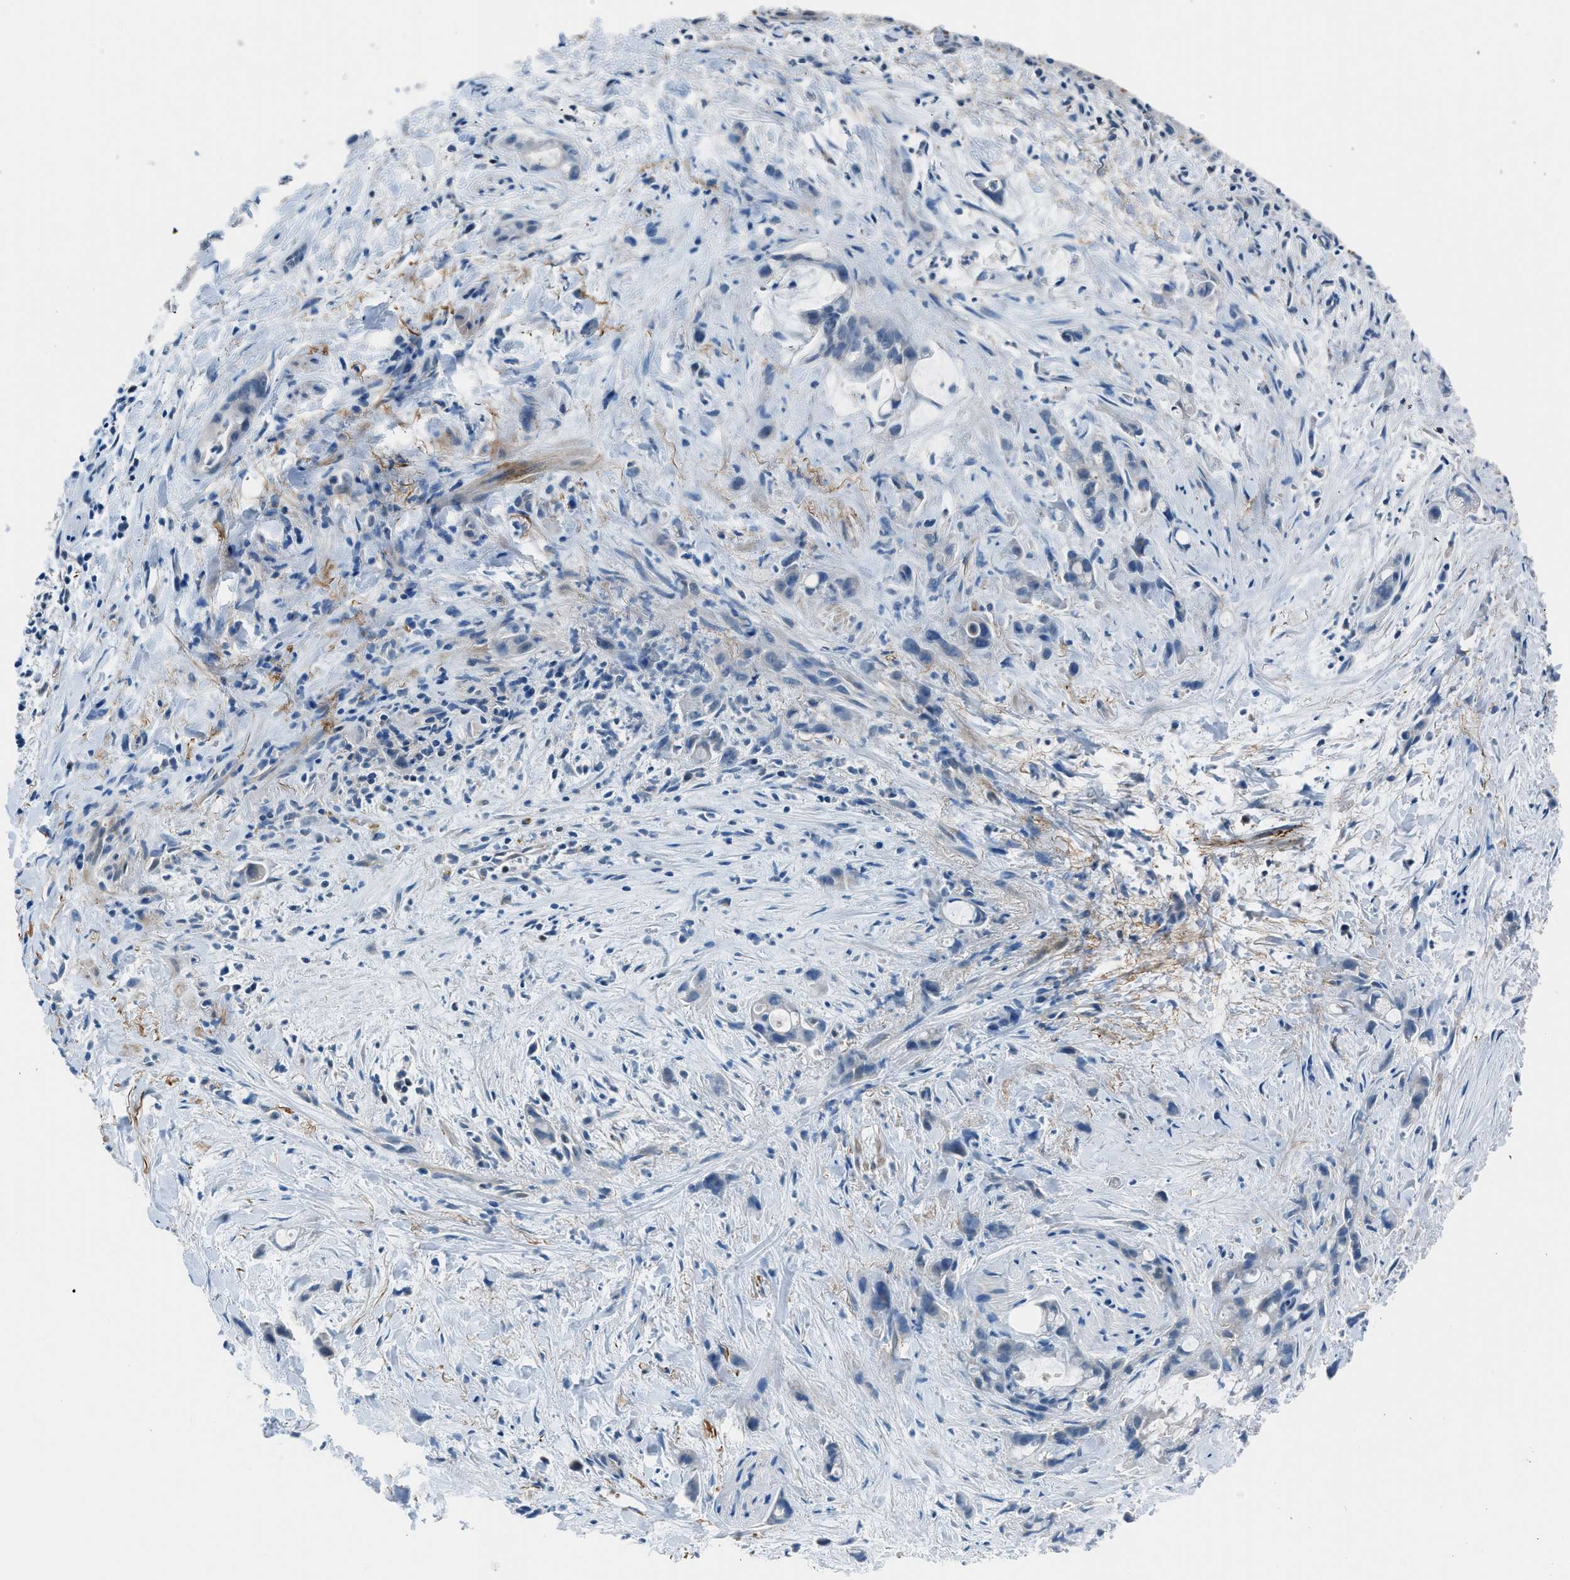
{"staining": {"intensity": "negative", "quantity": "none", "location": "none"}, "tissue": "liver cancer", "cell_type": "Tumor cells", "image_type": "cancer", "snomed": [{"axis": "morphology", "description": "Cholangiocarcinoma"}, {"axis": "topography", "description": "Liver"}], "caption": "DAB (3,3'-diaminobenzidine) immunohistochemical staining of human liver cholangiocarcinoma reveals no significant positivity in tumor cells.", "gene": "LMLN", "patient": {"sex": "female", "age": 72}}